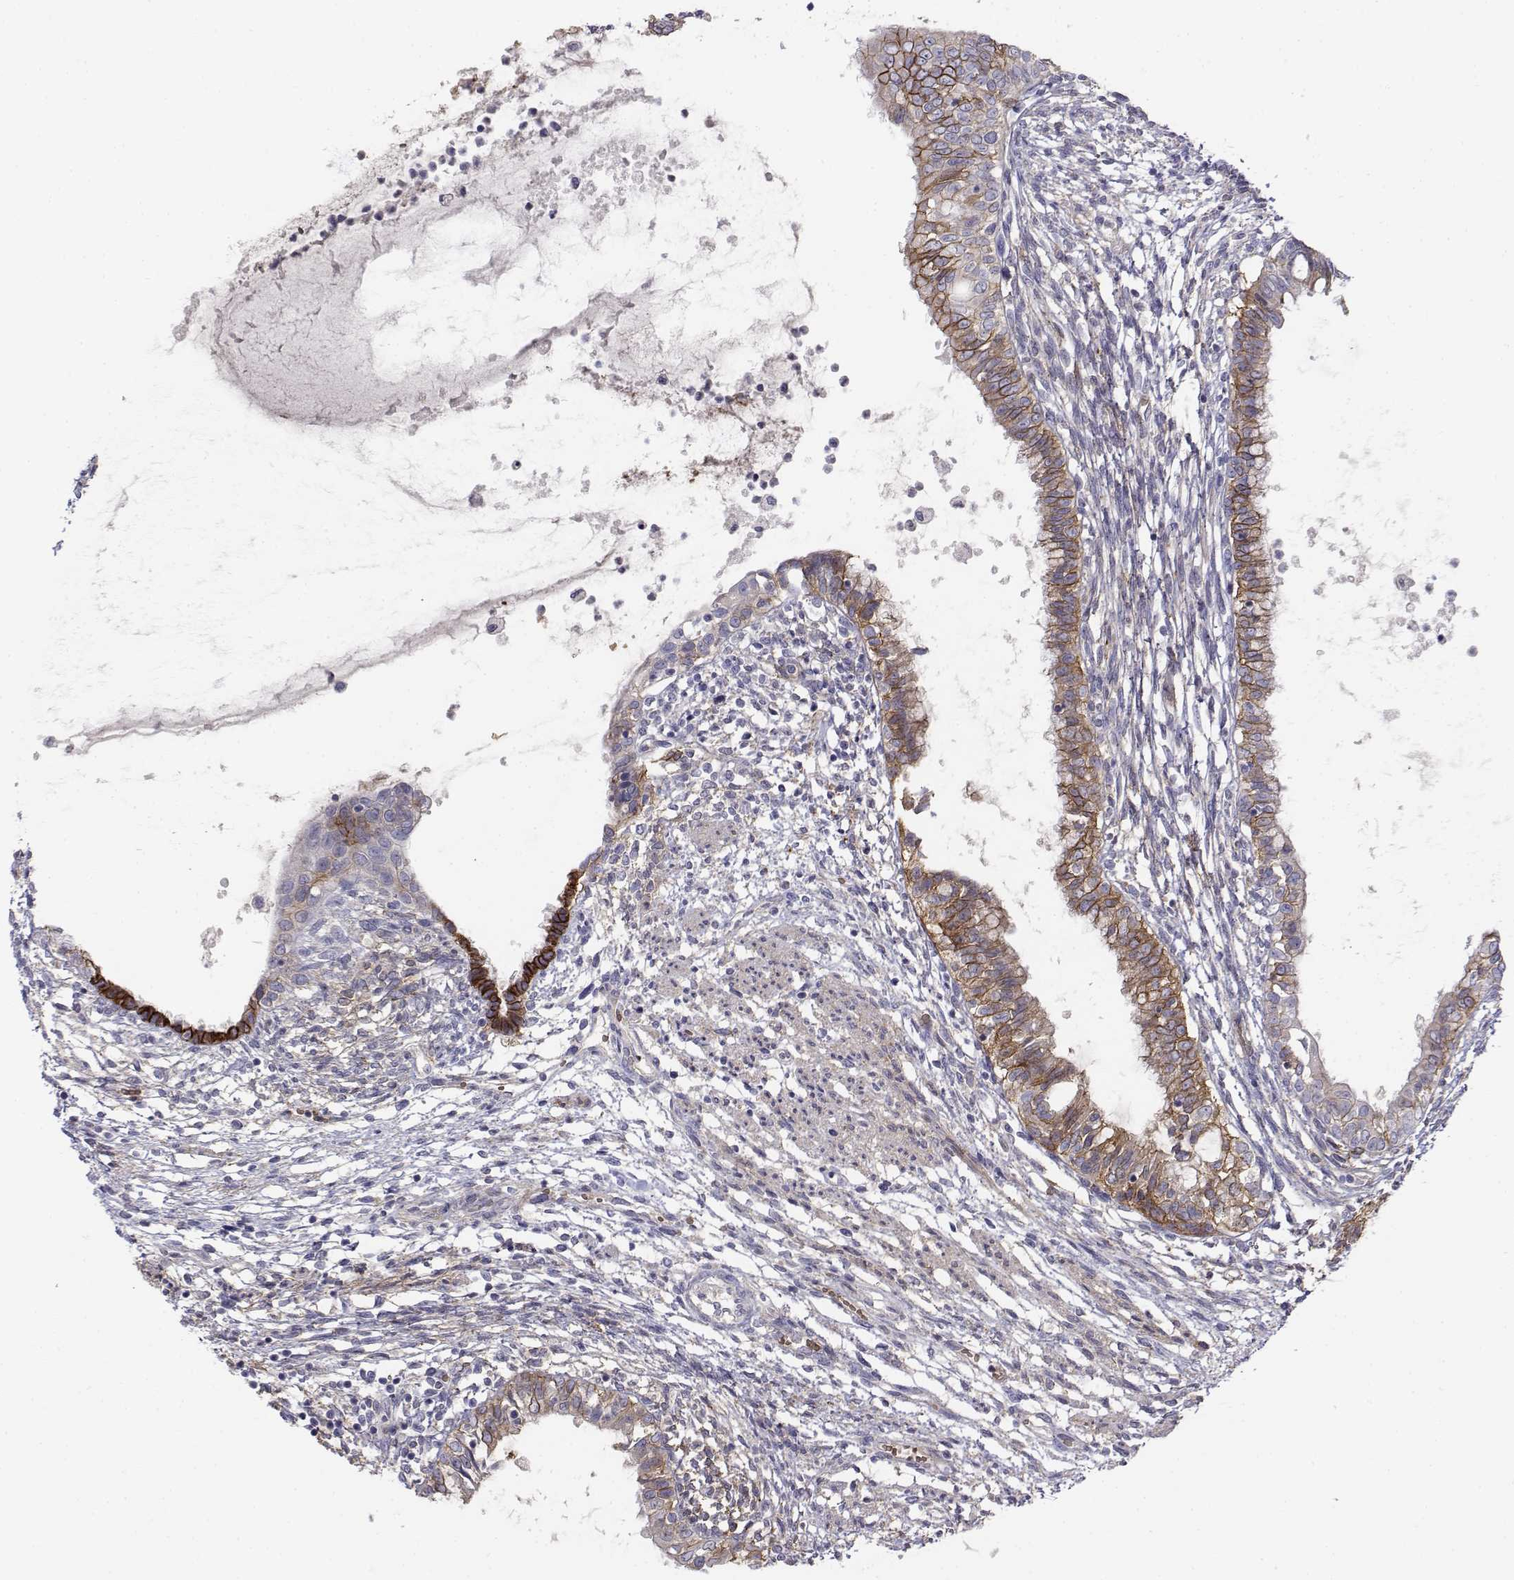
{"staining": {"intensity": "moderate", "quantity": ">75%", "location": "cytoplasmic/membranous"}, "tissue": "testis cancer", "cell_type": "Tumor cells", "image_type": "cancer", "snomed": [{"axis": "morphology", "description": "Carcinoma, Embryonal, NOS"}, {"axis": "topography", "description": "Testis"}], "caption": "Protein expression analysis of human testis cancer reveals moderate cytoplasmic/membranous positivity in about >75% of tumor cells.", "gene": "CADM1", "patient": {"sex": "male", "age": 37}}